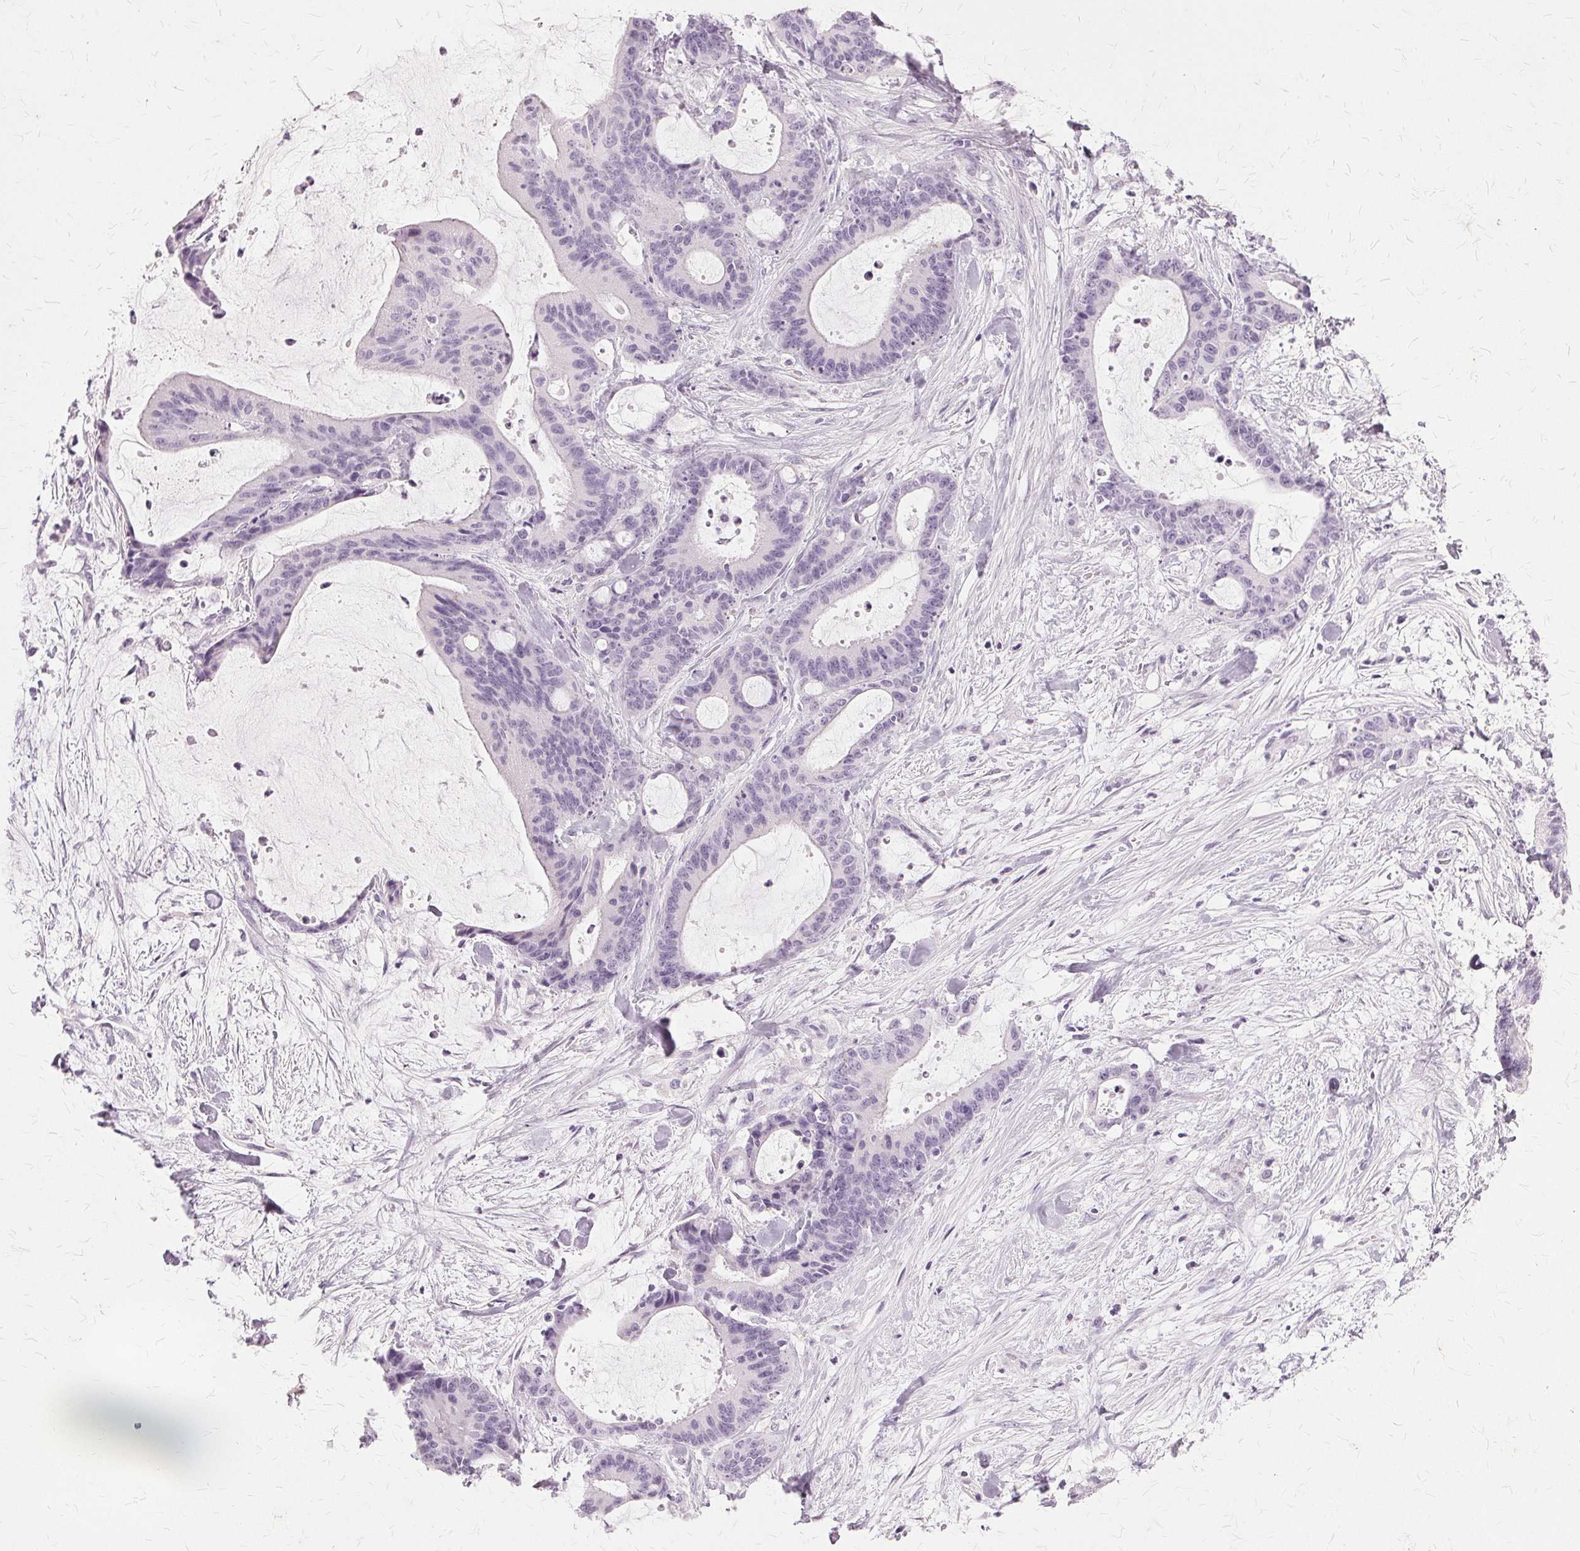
{"staining": {"intensity": "negative", "quantity": "none", "location": "none"}, "tissue": "liver cancer", "cell_type": "Tumor cells", "image_type": "cancer", "snomed": [{"axis": "morphology", "description": "Cholangiocarcinoma"}, {"axis": "topography", "description": "Liver"}], "caption": "Tumor cells are negative for brown protein staining in cholangiocarcinoma (liver).", "gene": "SLC45A3", "patient": {"sex": "female", "age": 73}}